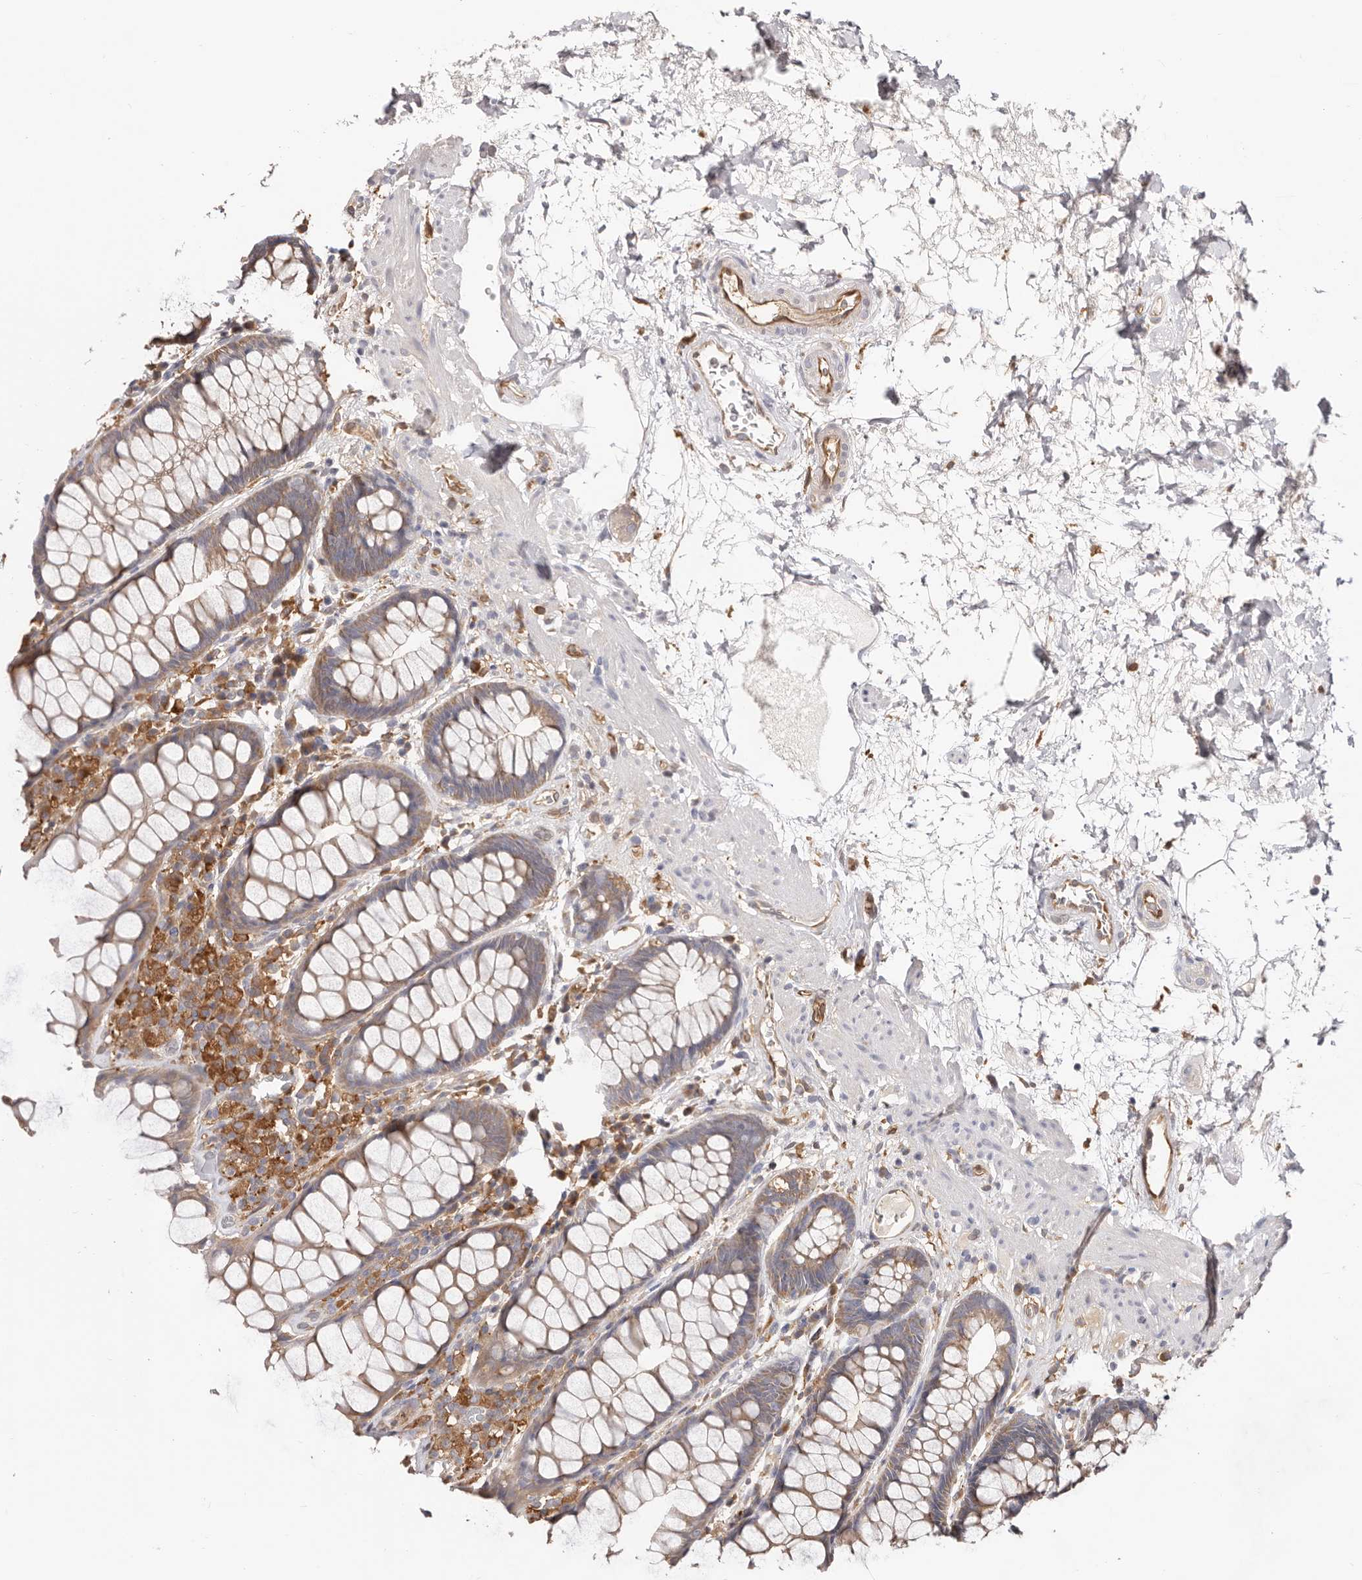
{"staining": {"intensity": "moderate", "quantity": ">75%", "location": "cytoplasmic/membranous"}, "tissue": "rectum", "cell_type": "Glandular cells", "image_type": "normal", "snomed": [{"axis": "morphology", "description": "Normal tissue, NOS"}, {"axis": "topography", "description": "Rectum"}], "caption": "Rectum stained with DAB IHC displays medium levels of moderate cytoplasmic/membranous expression in about >75% of glandular cells.", "gene": "LAP3", "patient": {"sex": "male", "age": 64}}